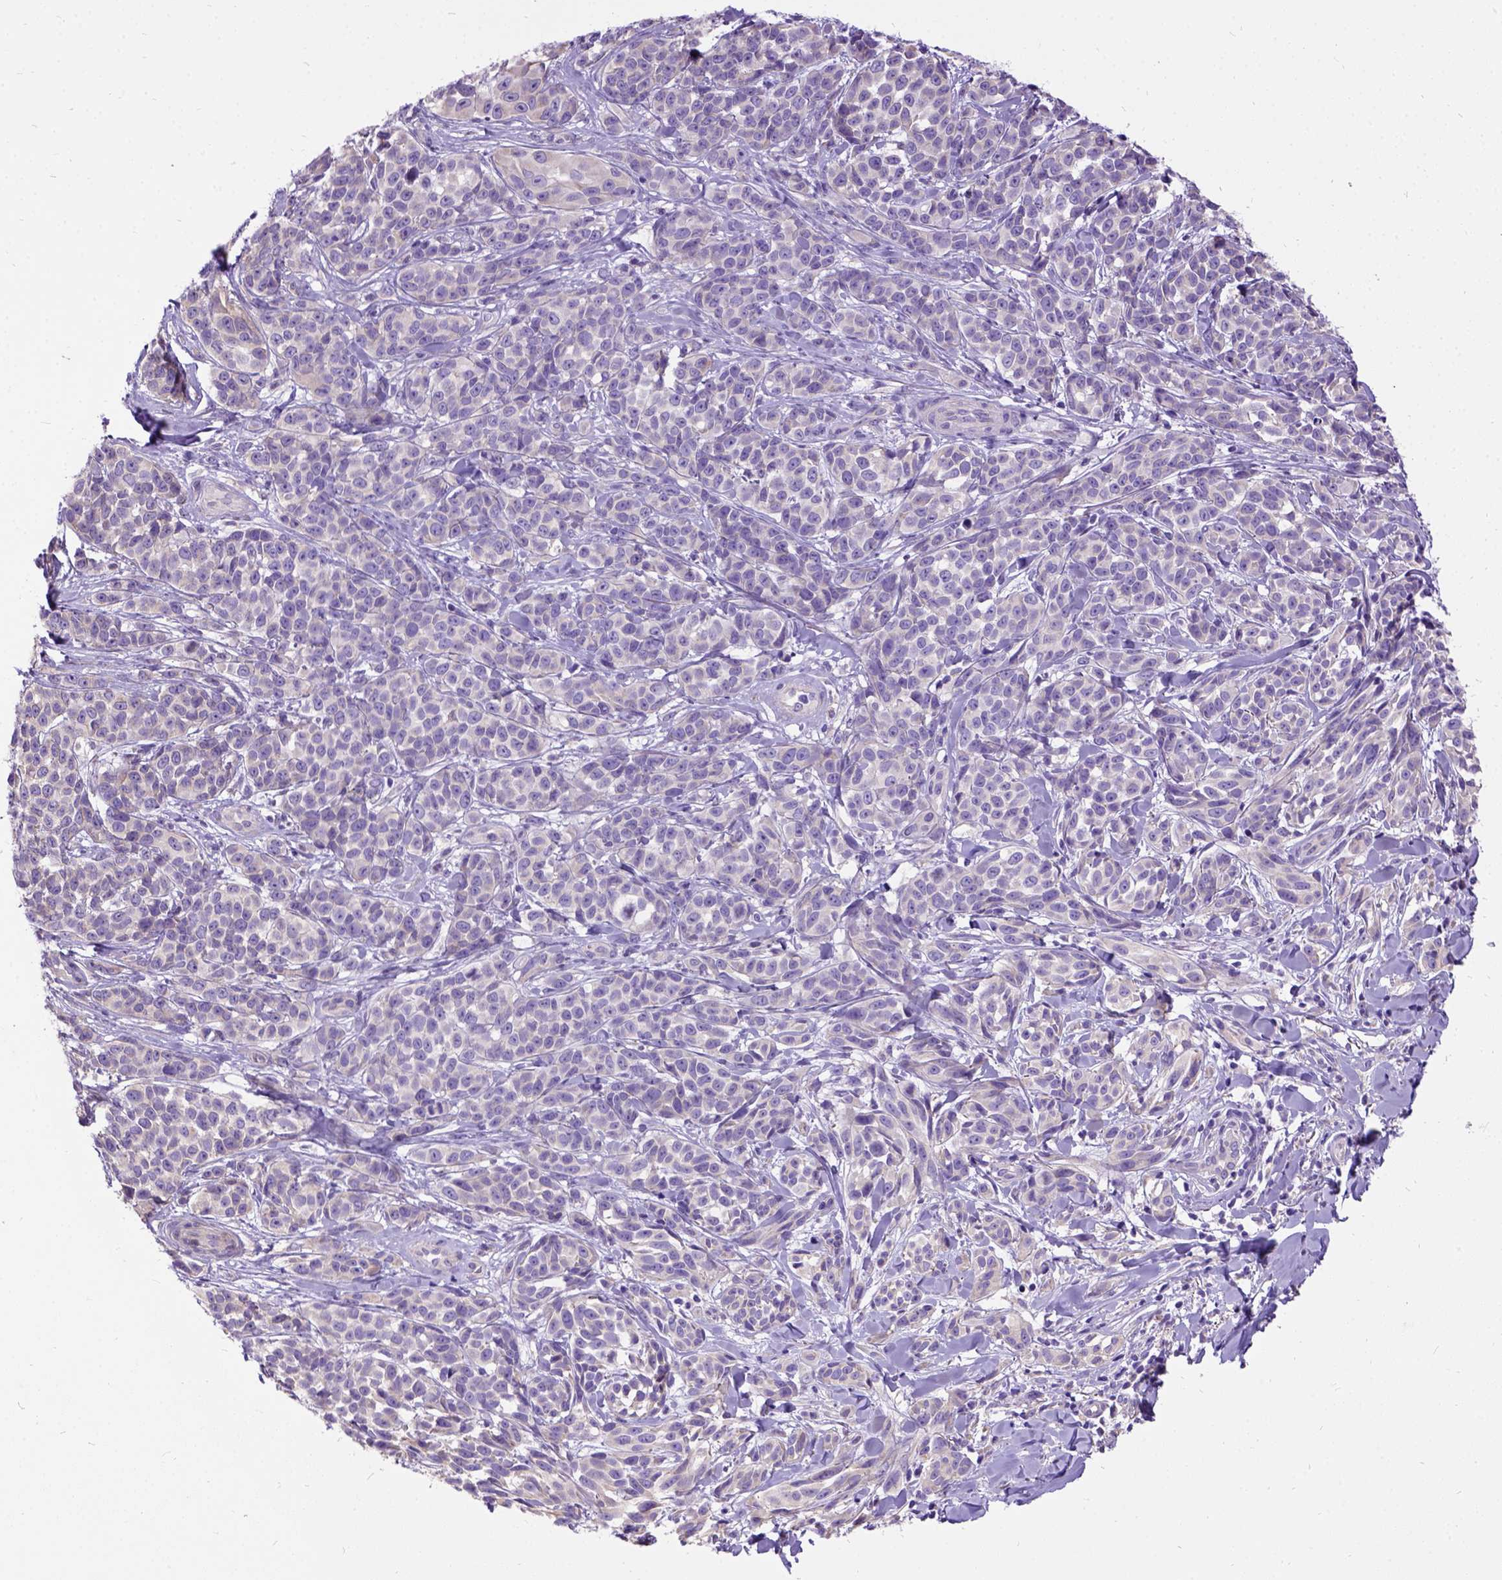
{"staining": {"intensity": "weak", "quantity": "25%-75%", "location": "cytoplasmic/membranous"}, "tissue": "melanoma", "cell_type": "Tumor cells", "image_type": "cancer", "snomed": [{"axis": "morphology", "description": "Malignant melanoma, NOS"}, {"axis": "topography", "description": "Skin"}], "caption": "Melanoma stained for a protein demonstrates weak cytoplasmic/membranous positivity in tumor cells.", "gene": "CFAP54", "patient": {"sex": "female", "age": 88}}